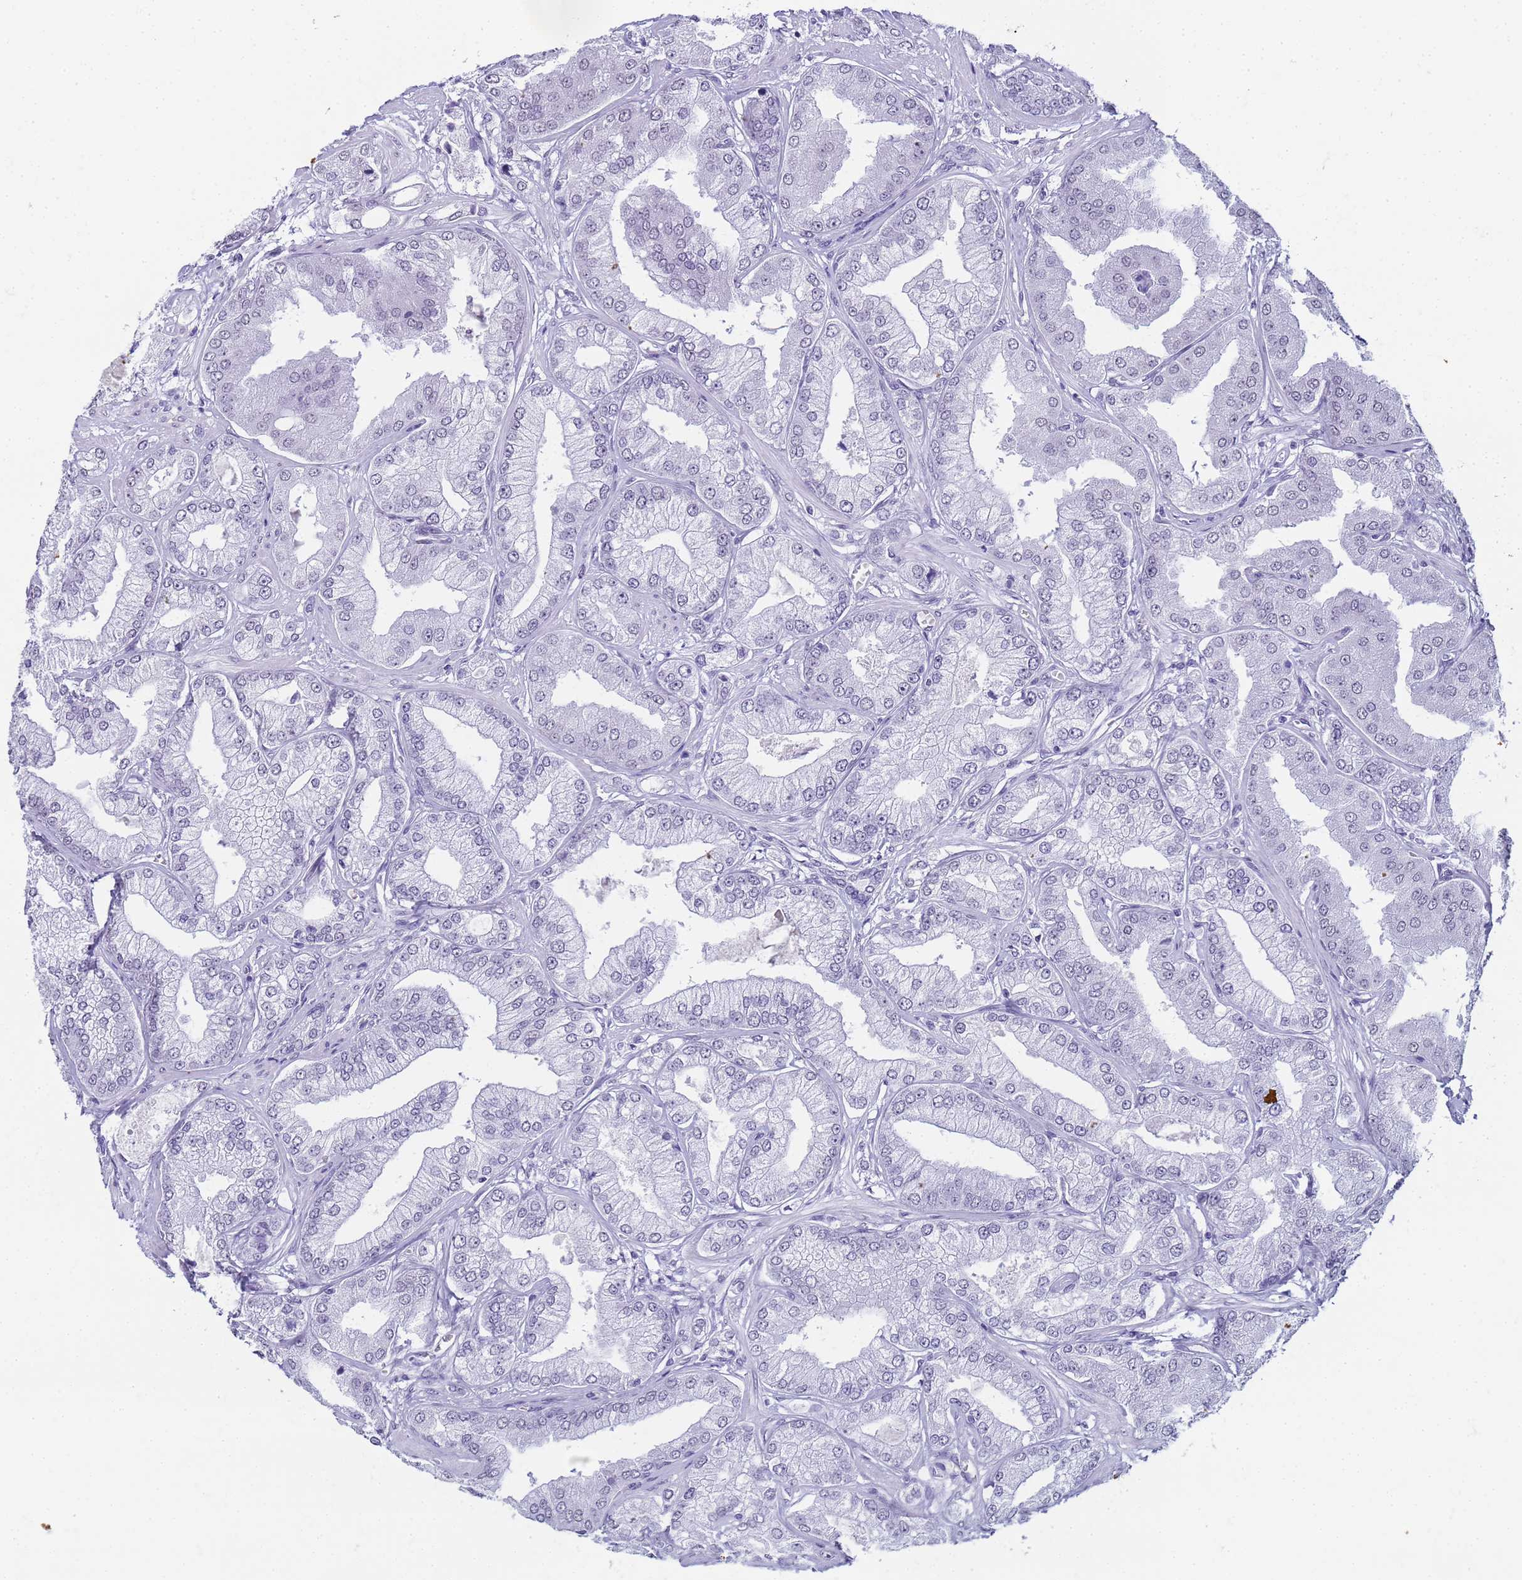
{"staining": {"intensity": "negative", "quantity": "none", "location": "none"}, "tissue": "prostate cancer", "cell_type": "Tumor cells", "image_type": "cancer", "snomed": [{"axis": "morphology", "description": "Adenocarcinoma, Low grade"}, {"axis": "topography", "description": "Prostate"}], "caption": "DAB (3,3'-diaminobenzidine) immunohistochemical staining of human prostate cancer reveals no significant staining in tumor cells.", "gene": "SLC7A9", "patient": {"sex": "male", "age": 55}}